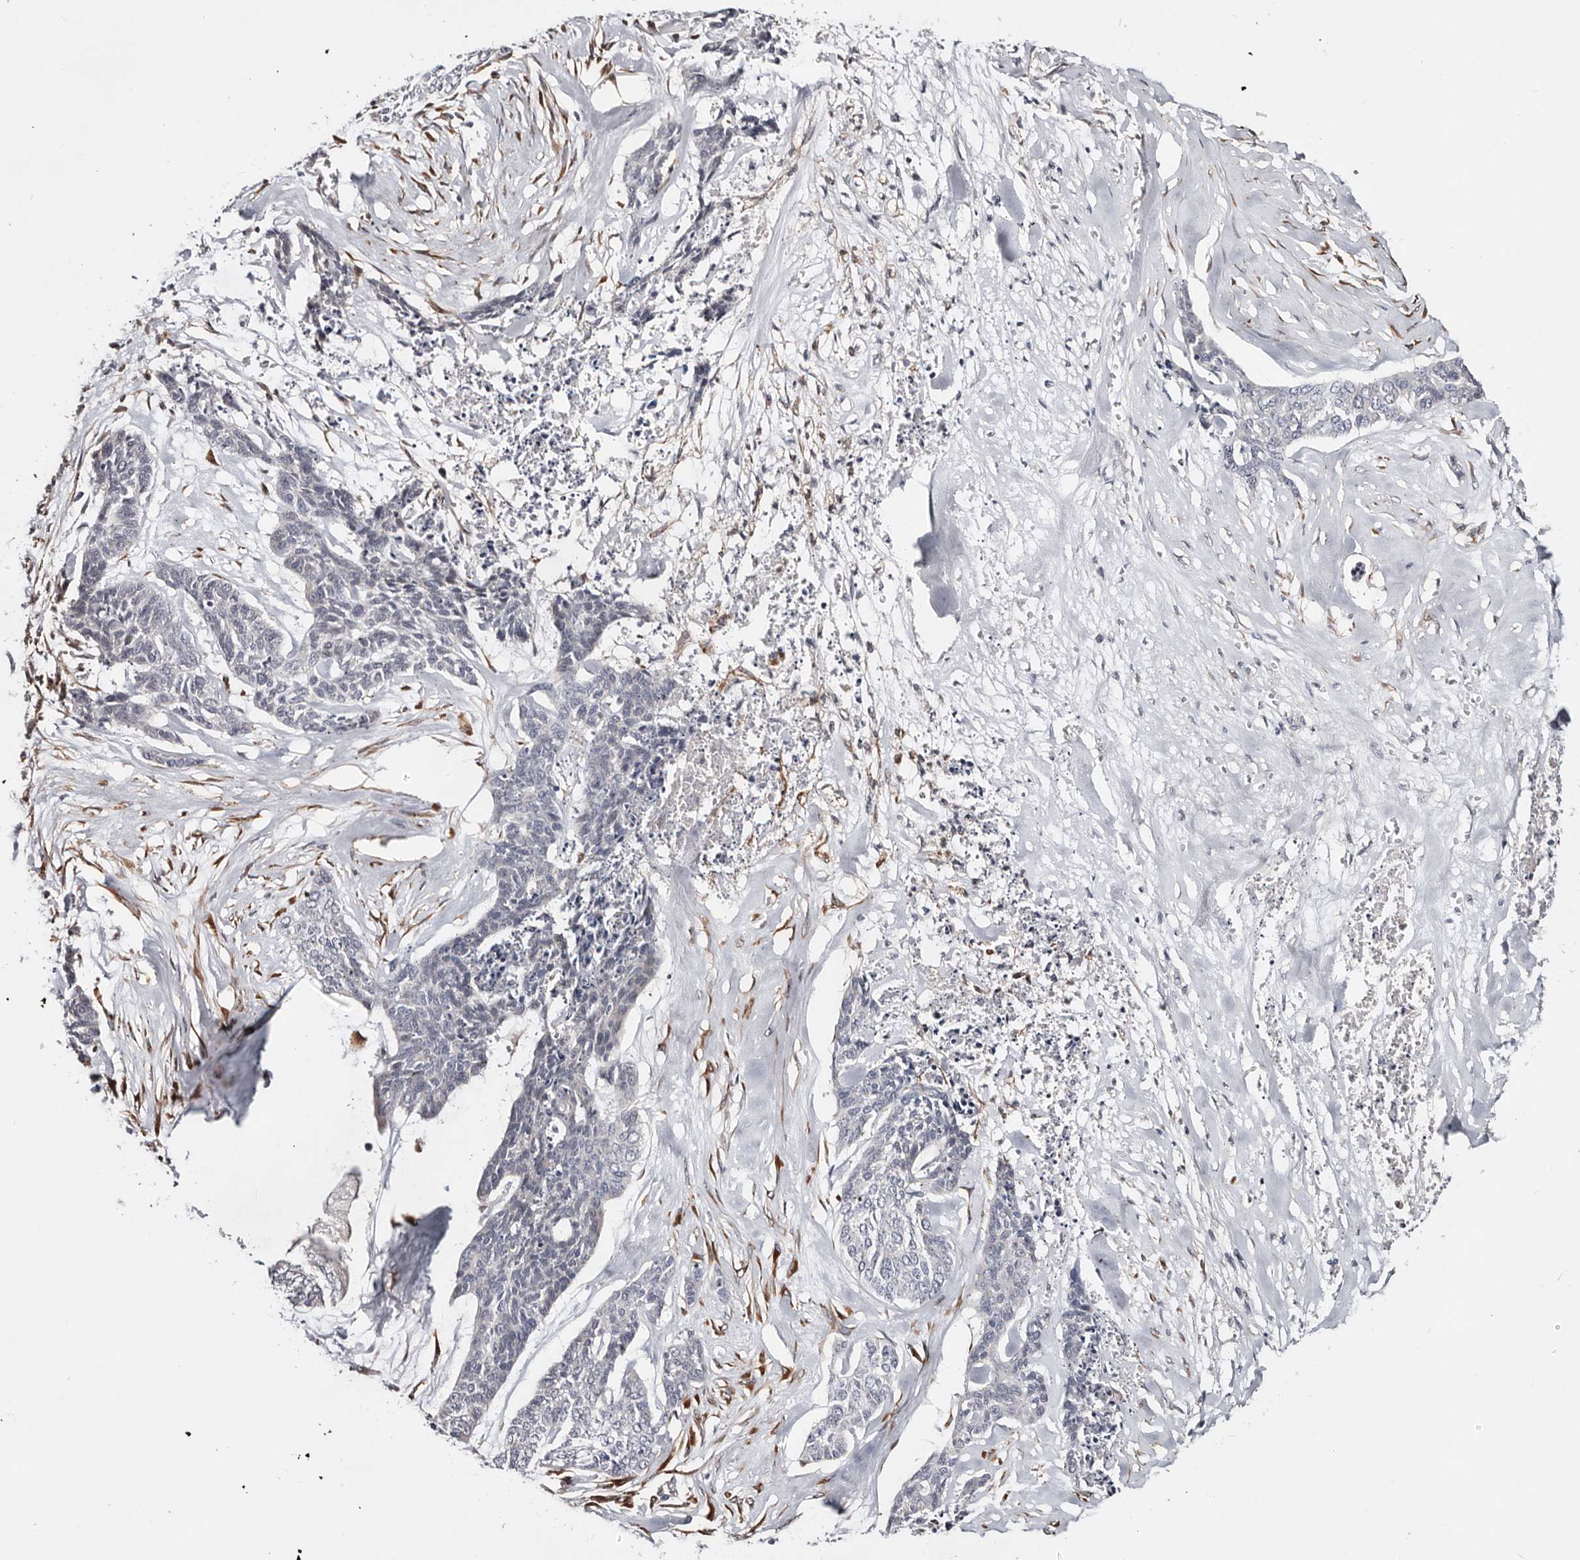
{"staining": {"intensity": "negative", "quantity": "none", "location": "none"}, "tissue": "skin cancer", "cell_type": "Tumor cells", "image_type": "cancer", "snomed": [{"axis": "morphology", "description": "Basal cell carcinoma"}, {"axis": "topography", "description": "Skin"}], "caption": "This is an immunohistochemistry (IHC) histopathology image of human basal cell carcinoma (skin). There is no positivity in tumor cells.", "gene": "USH1C", "patient": {"sex": "female", "age": 64}}